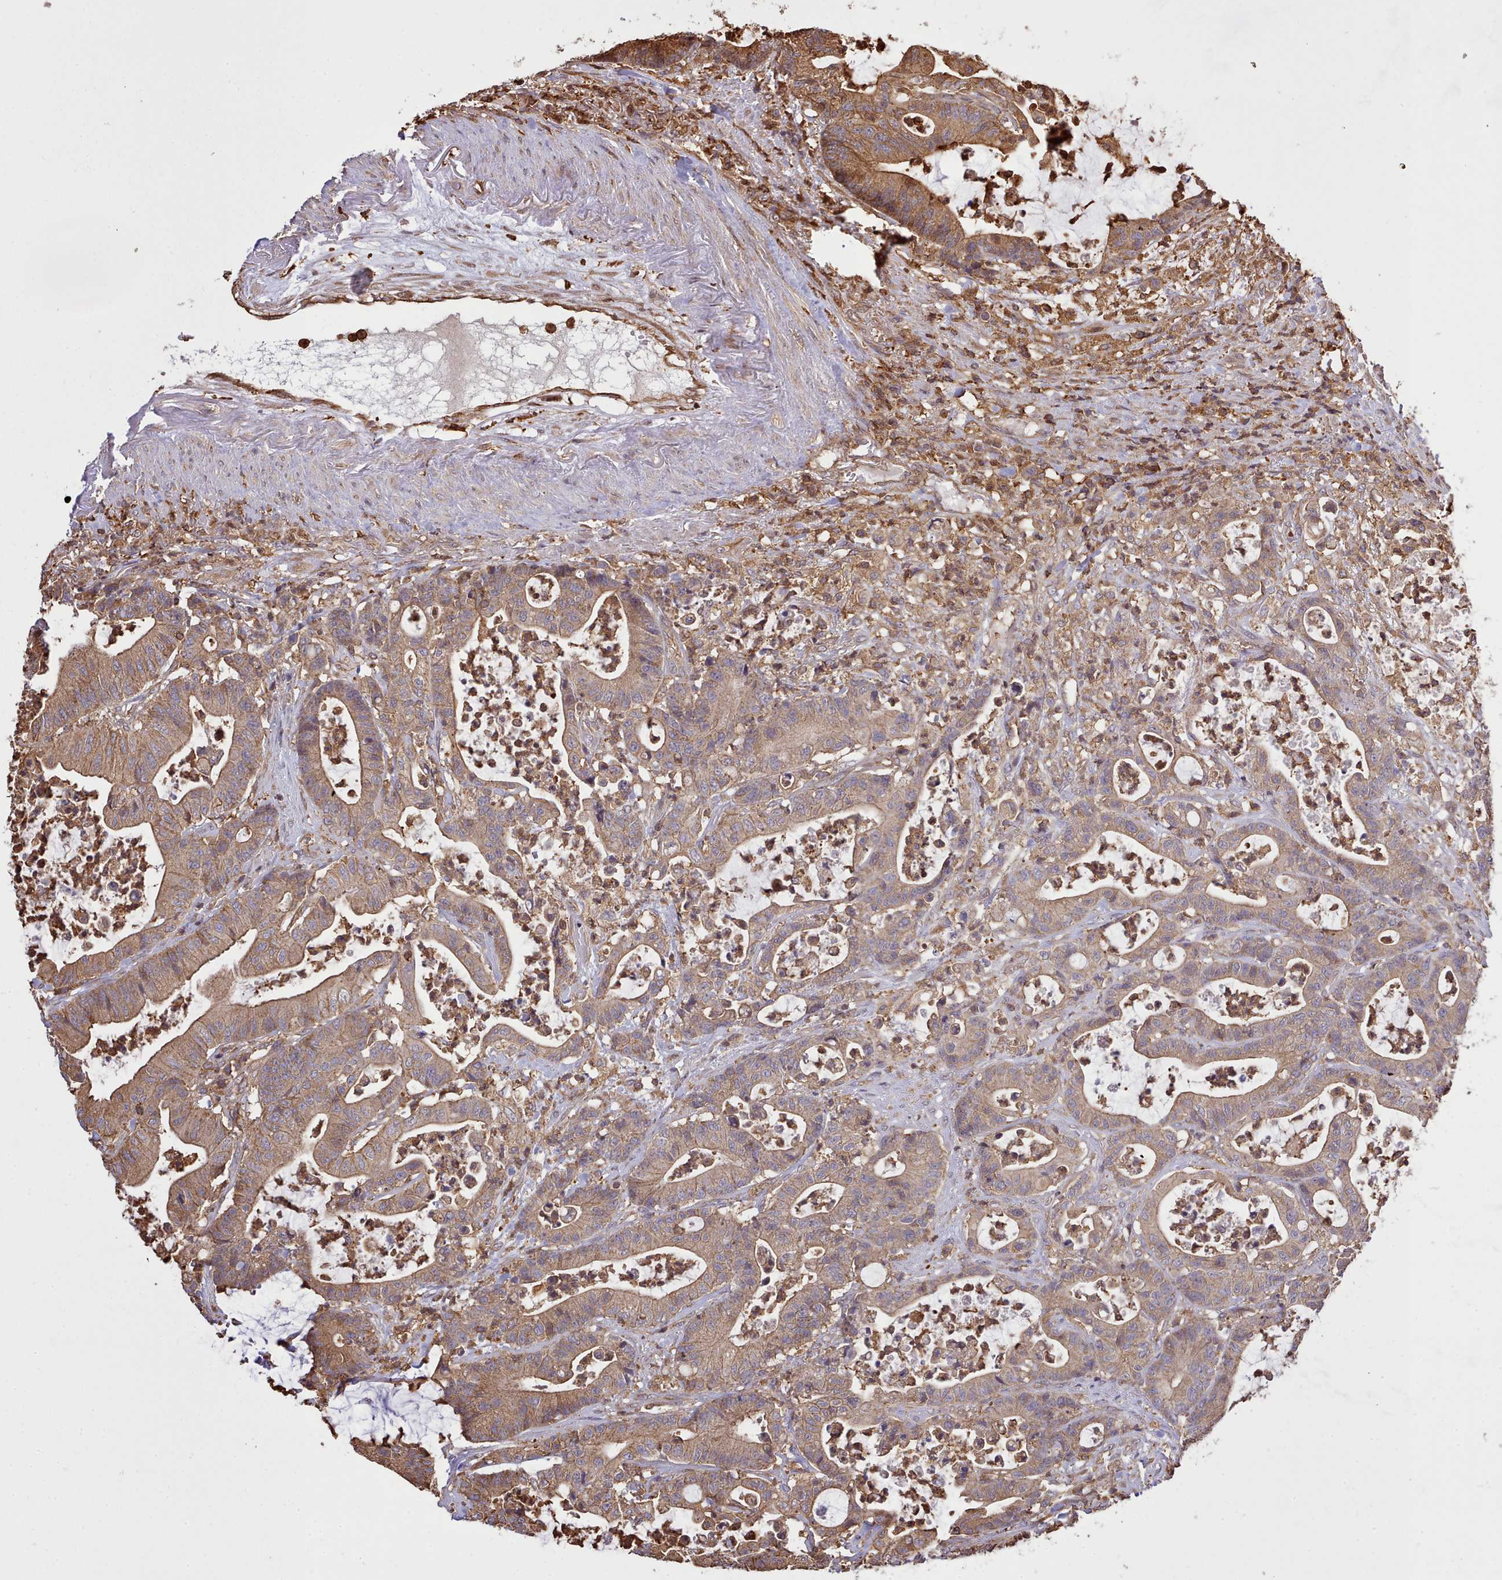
{"staining": {"intensity": "moderate", "quantity": ">75%", "location": "cytoplasmic/membranous"}, "tissue": "colorectal cancer", "cell_type": "Tumor cells", "image_type": "cancer", "snomed": [{"axis": "morphology", "description": "Adenocarcinoma, NOS"}, {"axis": "topography", "description": "Colon"}], "caption": "Immunohistochemical staining of human colorectal adenocarcinoma demonstrates medium levels of moderate cytoplasmic/membranous protein expression in about >75% of tumor cells.", "gene": "CAPZA1", "patient": {"sex": "female", "age": 84}}